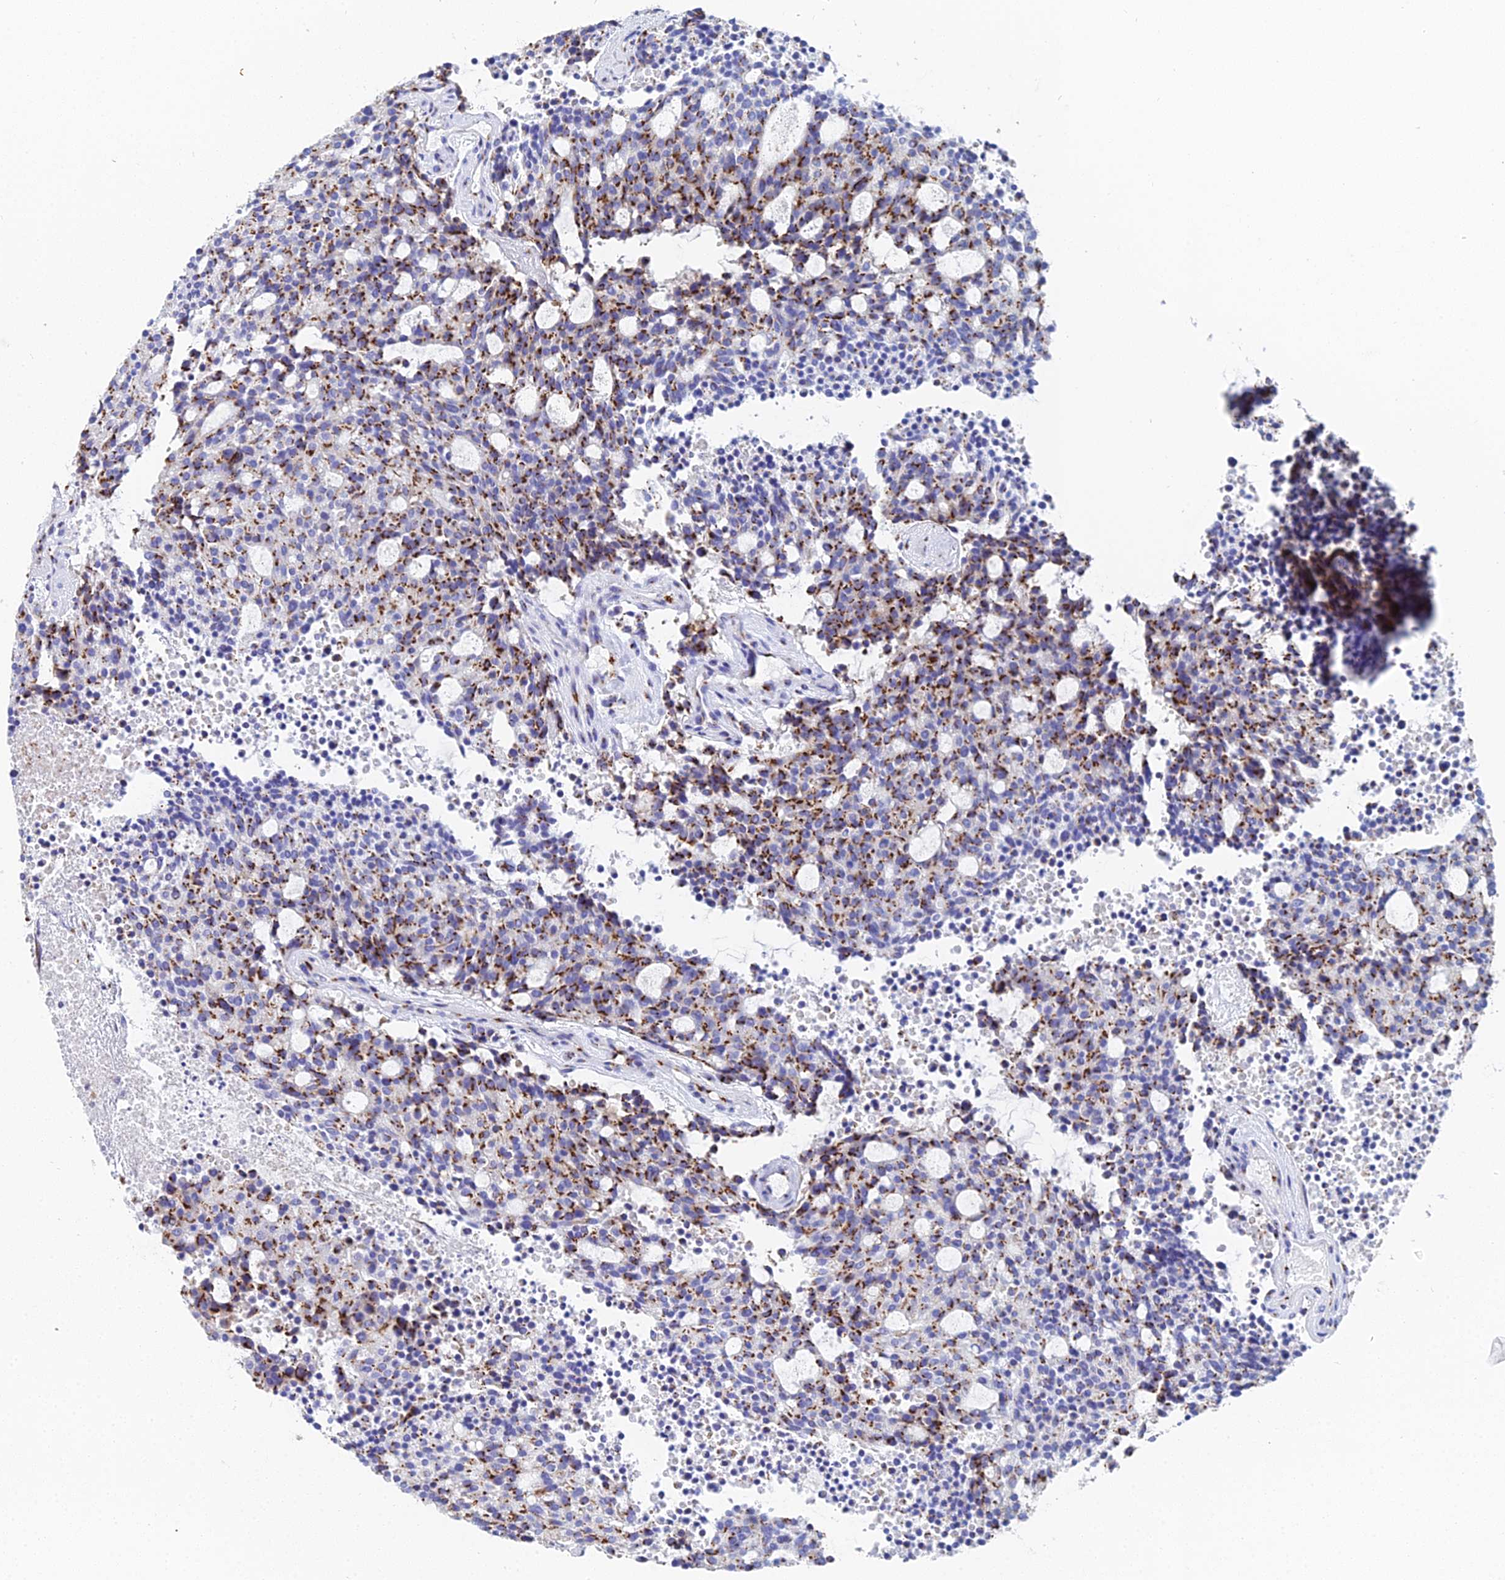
{"staining": {"intensity": "moderate", "quantity": ">75%", "location": "cytoplasmic/membranous"}, "tissue": "carcinoid", "cell_type": "Tumor cells", "image_type": "cancer", "snomed": [{"axis": "morphology", "description": "Carcinoid, malignant, NOS"}, {"axis": "topography", "description": "Pancreas"}], "caption": "Carcinoid tissue displays moderate cytoplasmic/membranous positivity in about >75% of tumor cells, visualized by immunohistochemistry. The staining was performed using DAB to visualize the protein expression in brown, while the nuclei were stained in blue with hematoxylin (Magnification: 20x).", "gene": "ENSG00000268674", "patient": {"sex": "female", "age": 54}}